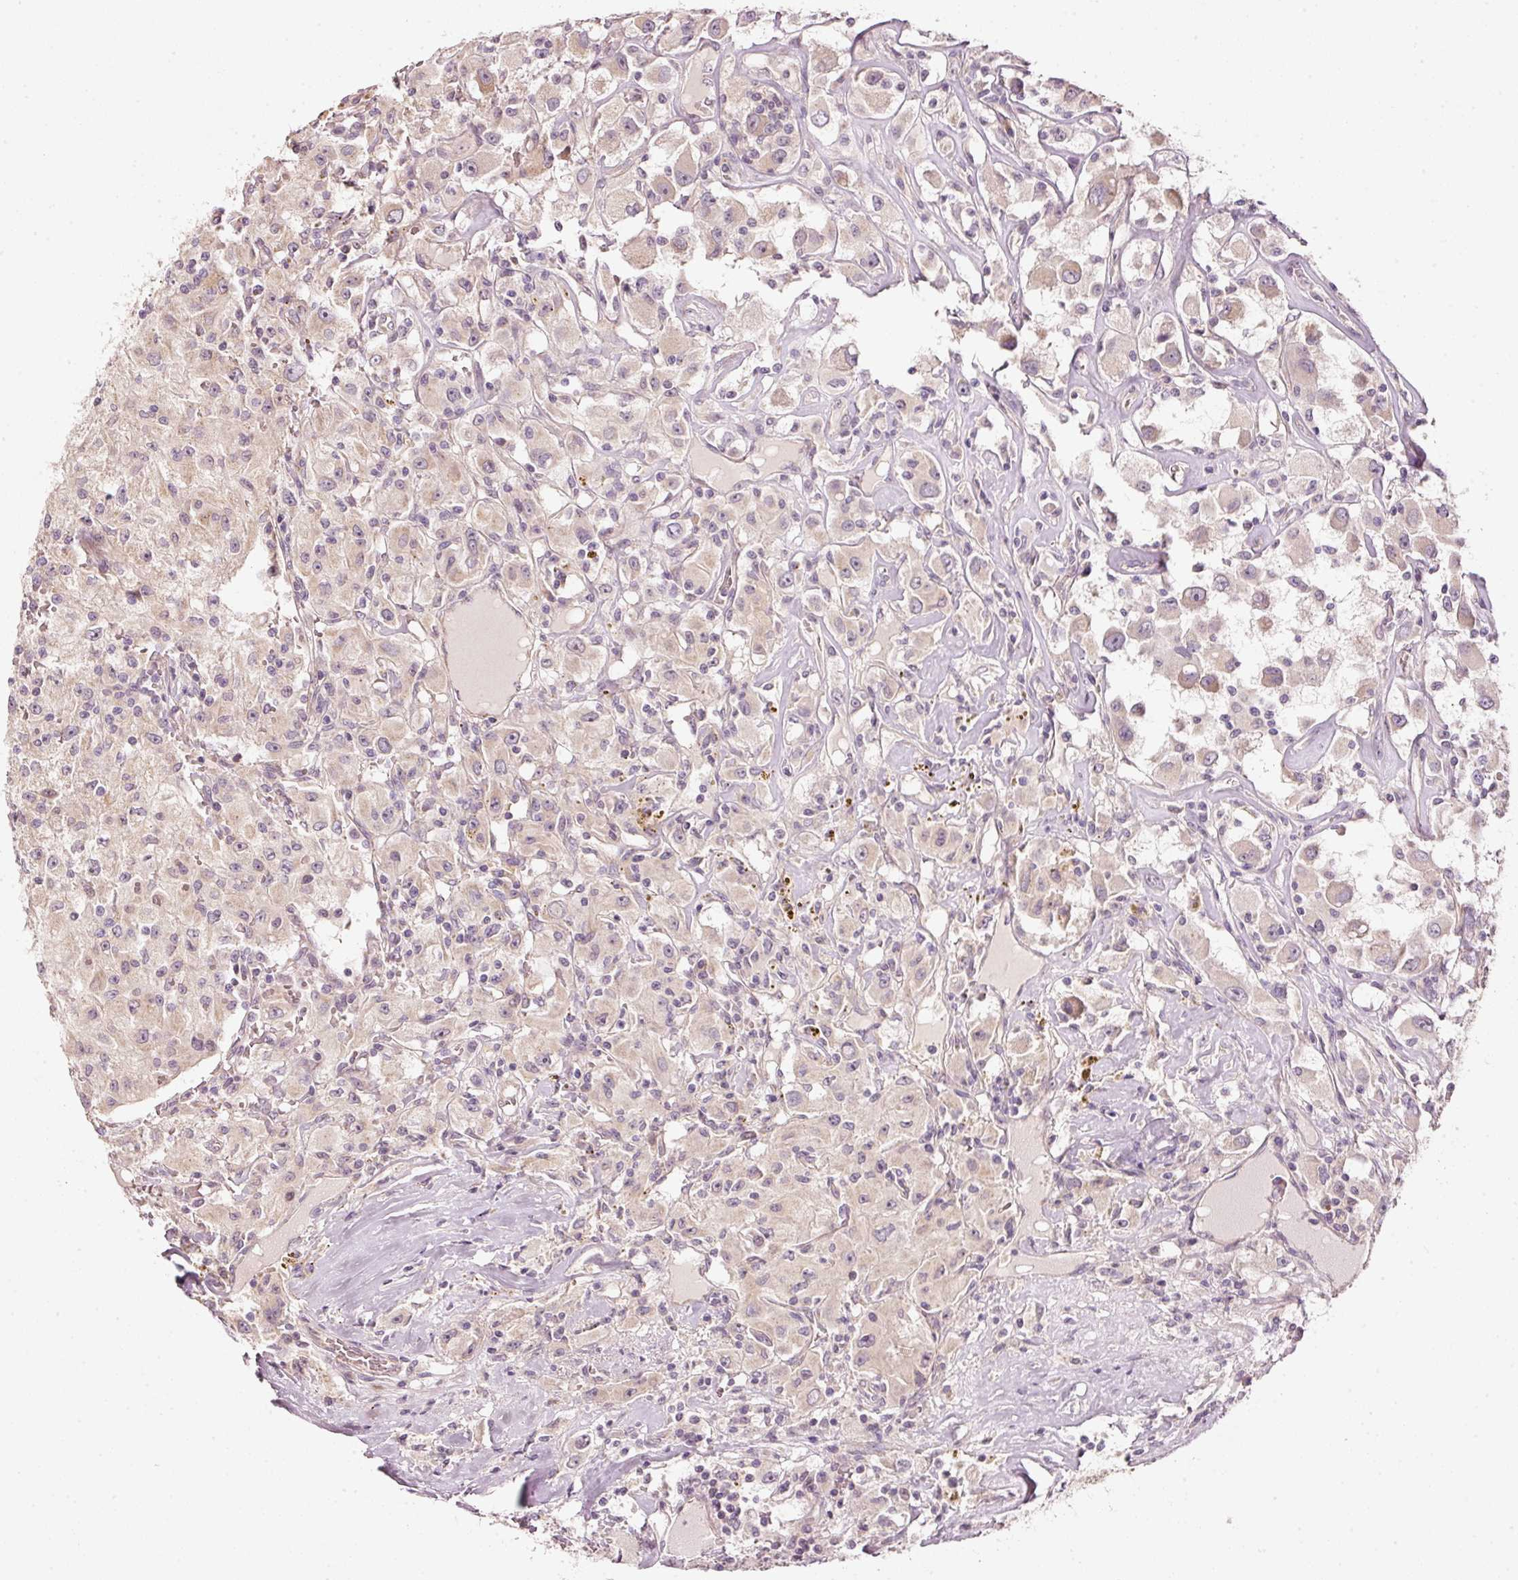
{"staining": {"intensity": "weak", "quantity": "25%-75%", "location": "cytoplasmic/membranous"}, "tissue": "renal cancer", "cell_type": "Tumor cells", "image_type": "cancer", "snomed": [{"axis": "morphology", "description": "Adenocarcinoma, NOS"}, {"axis": "topography", "description": "Kidney"}], "caption": "Immunohistochemistry (IHC) of adenocarcinoma (renal) exhibits low levels of weak cytoplasmic/membranous expression in approximately 25%-75% of tumor cells.", "gene": "ARHGAP22", "patient": {"sex": "female", "age": 67}}